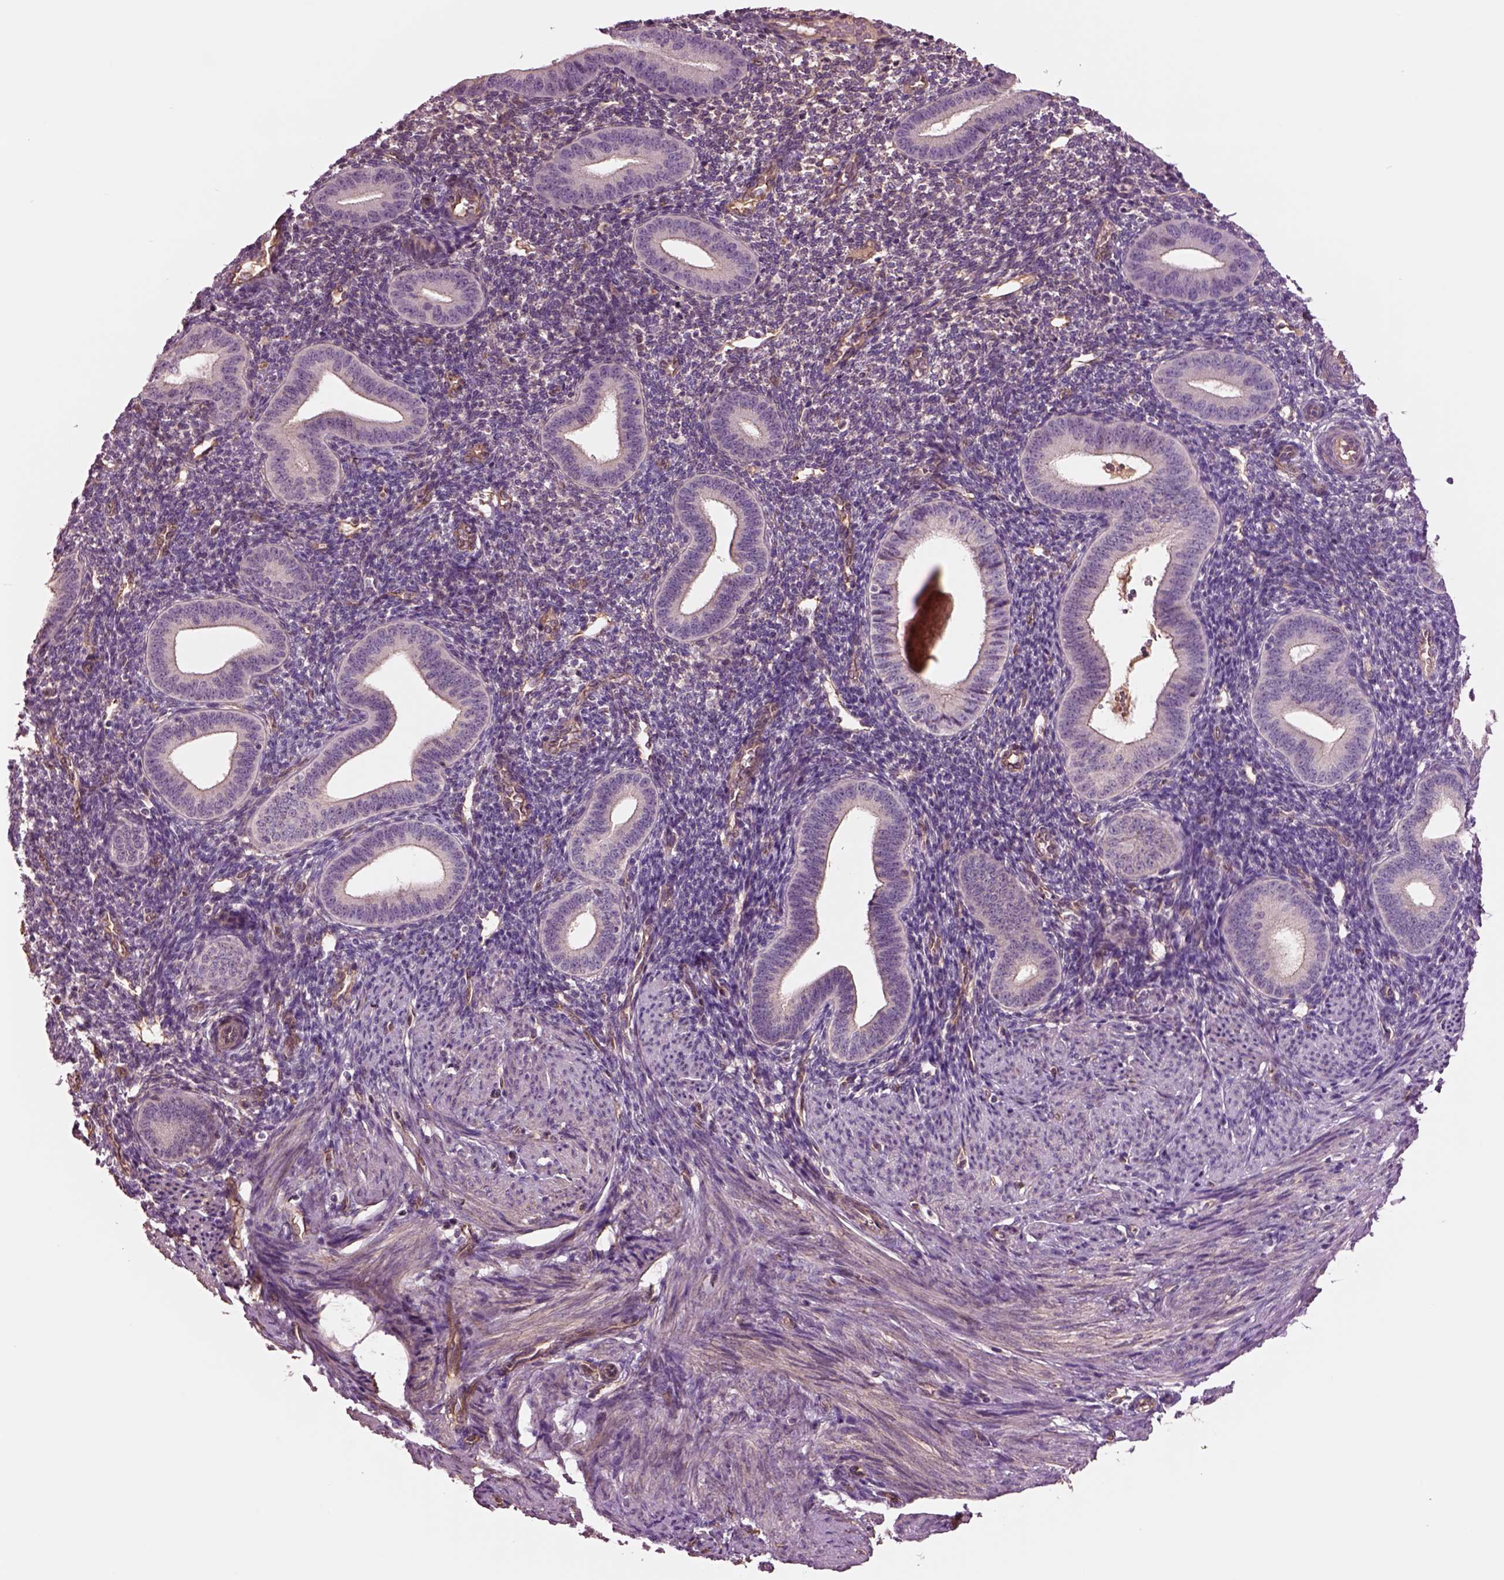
{"staining": {"intensity": "negative", "quantity": "none", "location": "none"}, "tissue": "endometrium", "cell_type": "Cells in endometrial stroma", "image_type": "normal", "snomed": [{"axis": "morphology", "description": "Normal tissue, NOS"}, {"axis": "topography", "description": "Endometrium"}], "caption": "Protein analysis of normal endometrium shows no significant expression in cells in endometrial stroma.", "gene": "HTR1B", "patient": {"sex": "female", "age": 40}}